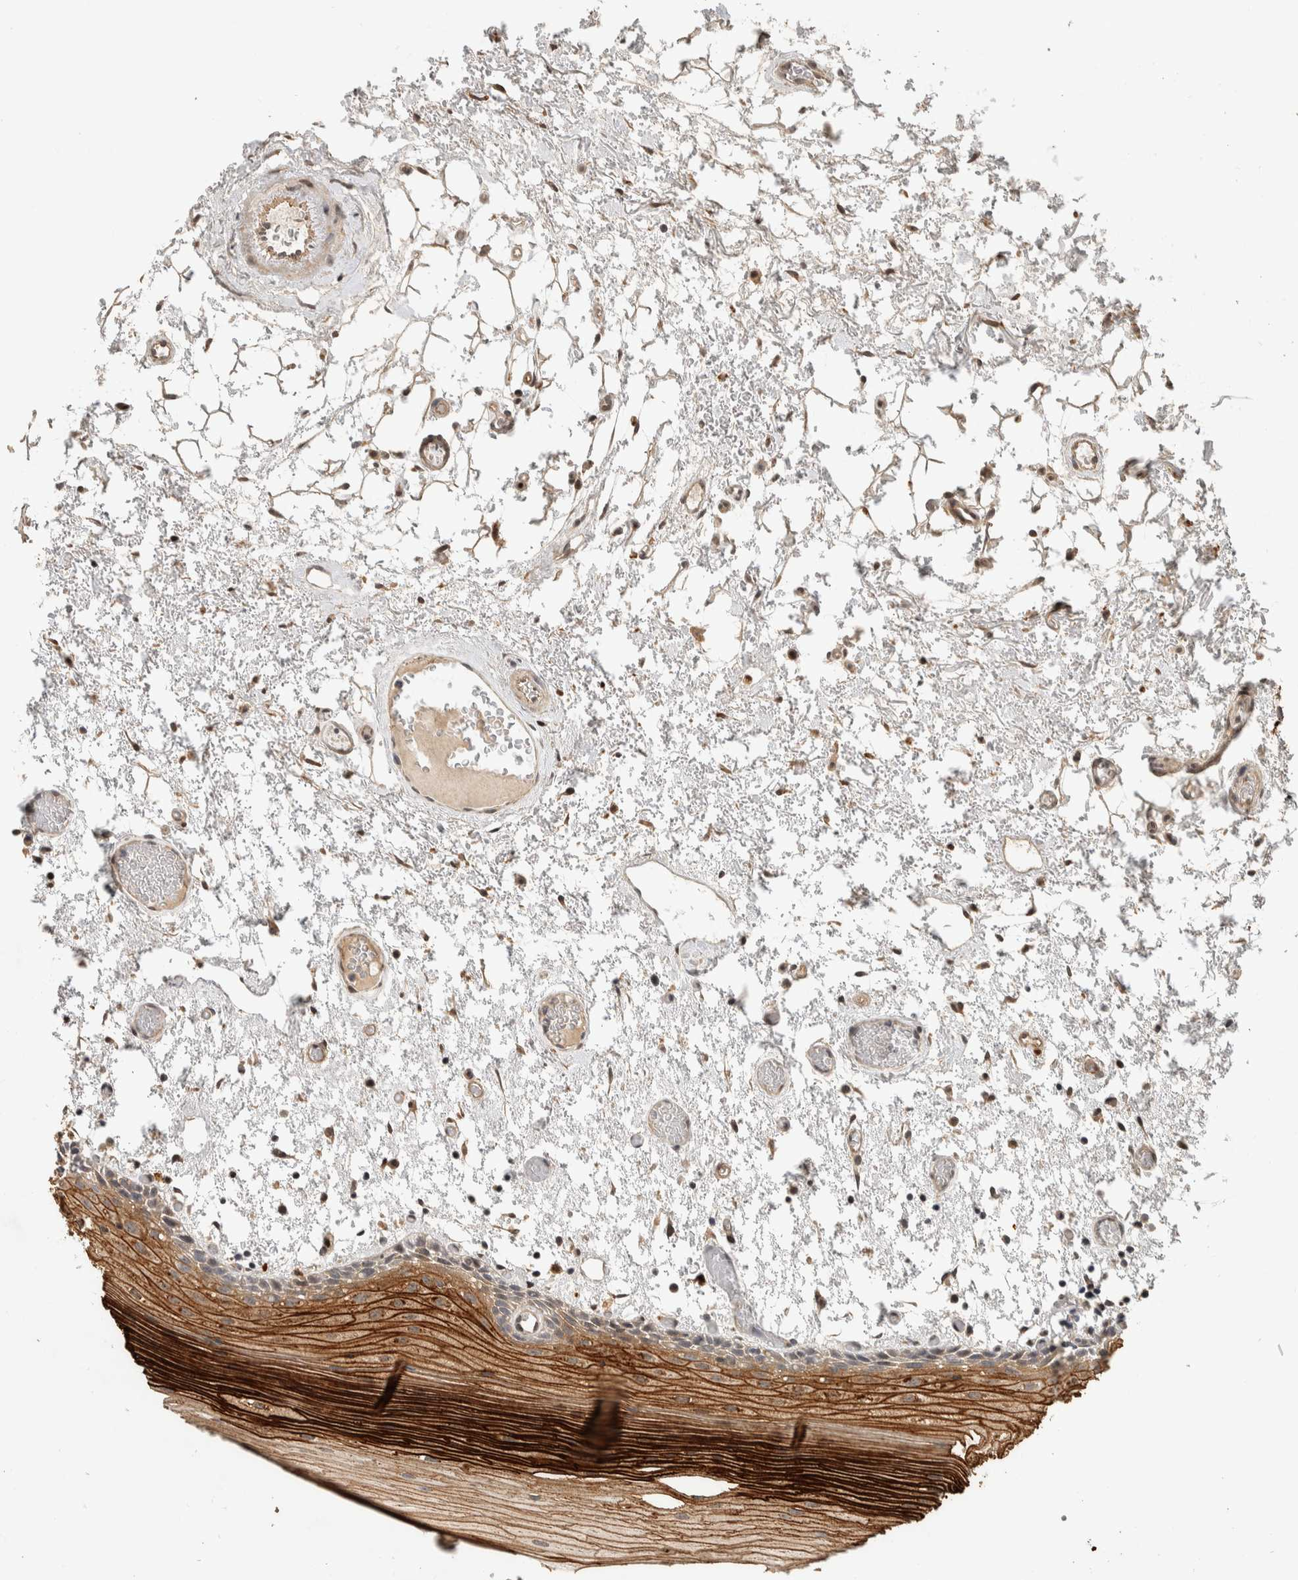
{"staining": {"intensity": "strong", "quantity": ">75%", "location": "cytoplasmic/membranous"}, "tissue": "oral mucosa", "cell_type": "Squamous epithelial cells", "image_type": "normal", "snomed": [{"axis": "morphology", "description": "Normal tissue, NOS"}, {"axis": "topography", "description": "Oral tissue"}], "caption": "A photomicrograph of oral mucosa stained for a protein exhibits strong cytoplasmic/membranous brown staining in squamous epithelial cells. (Stains: DAB (3,3'-diaminobenzidine) in brown, nuclei in blue, Microscopy: brightfield microscopy at high magnification).", "gene": "CYSRT1", "patient": {"sex": "male", "age": 52}}